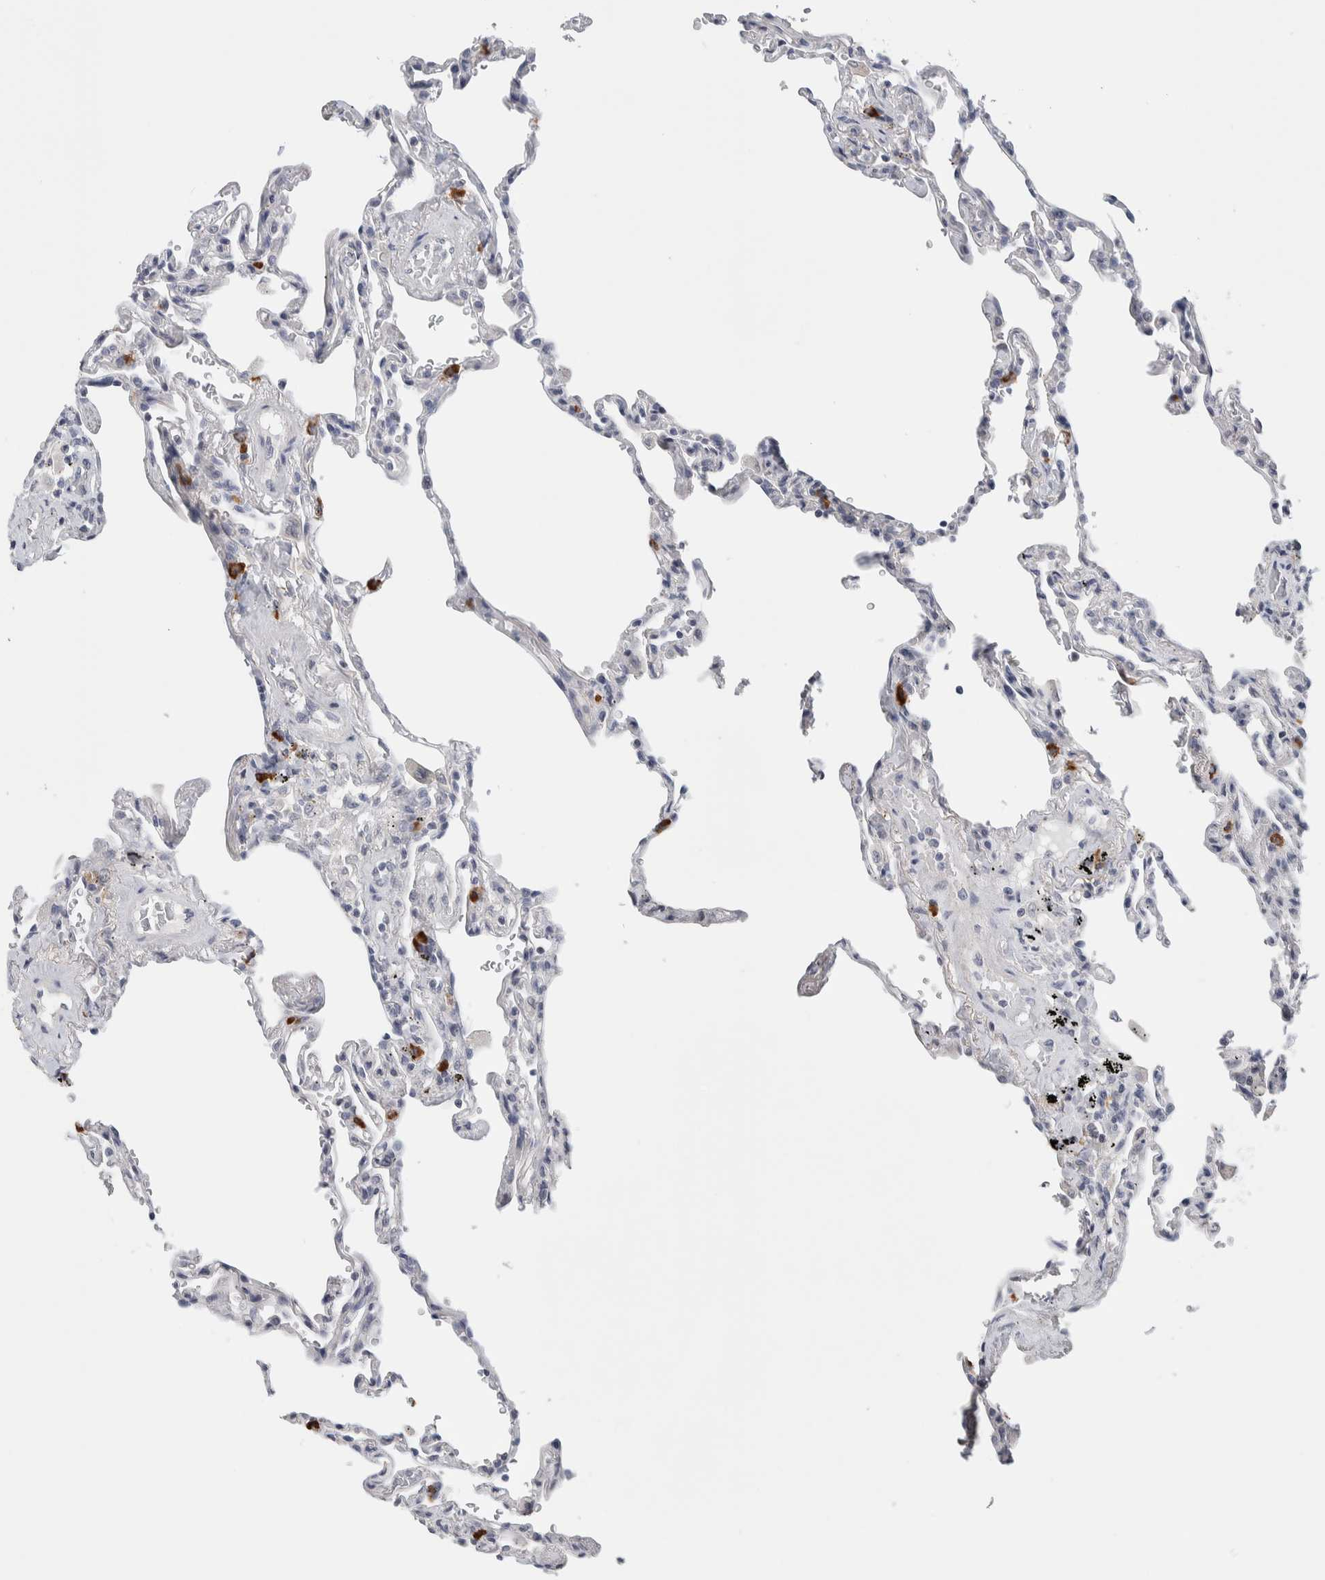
{"staining": {"intensity": "negative", "quantity": "none", "location": "none"}, "tissue": "lung", "cell_type": "Alveolar cells", "image_type": "normal", "snomed": [{"axis": "morphology", "description": "Normal tissue, NOS"}, {"axis": "topography", "description": "Lung"}], "caption": "A photomicrograph of lung stained for a protein demonstrates no brown staining in alveolar cells.", "gene": "SCN2A", "patient": {"sex": "male", "age": 59}}